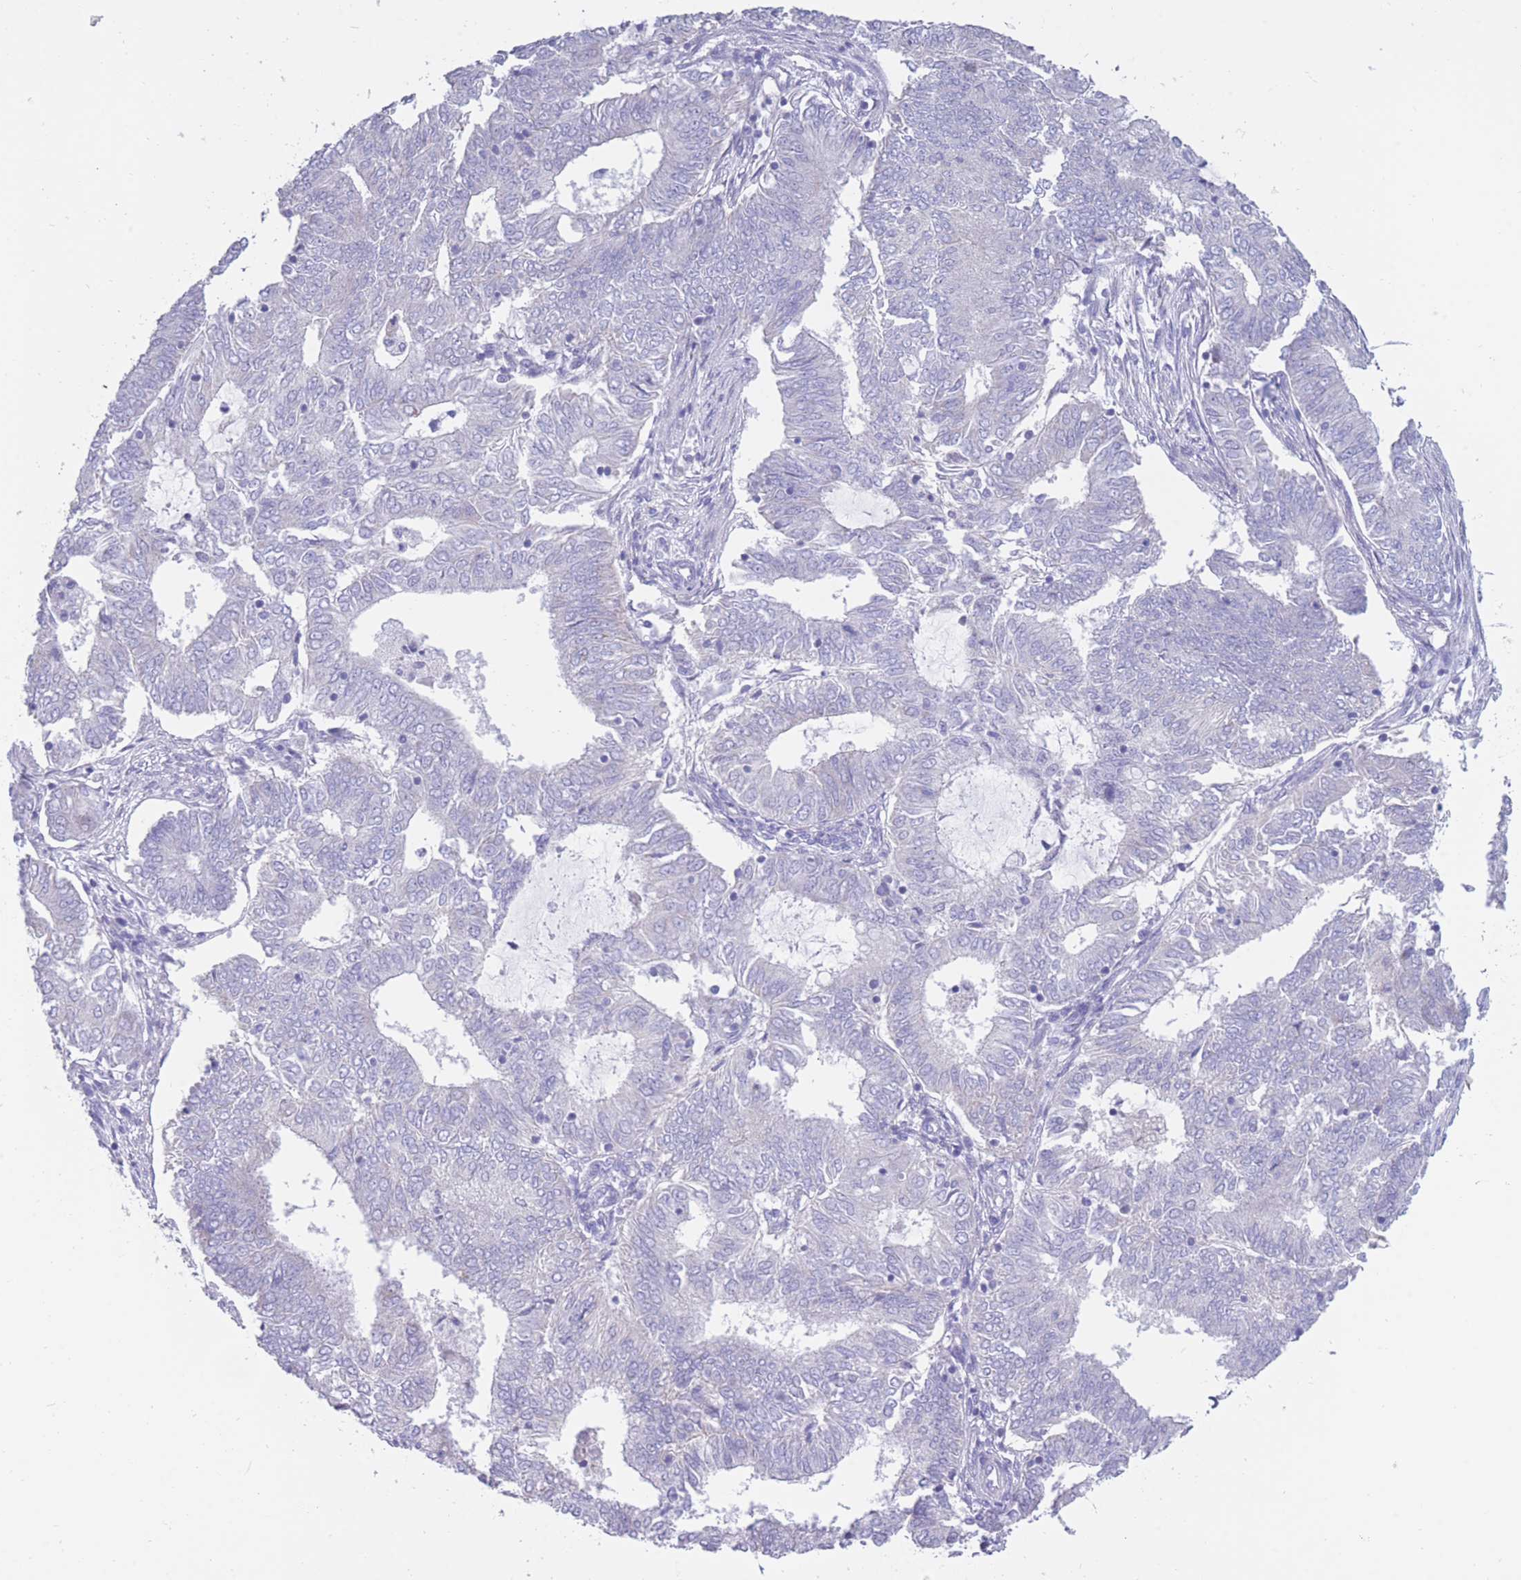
{"staining": {"intensity": "negative", "quantity": "none", "location": "none"}, "tissue": "endometrial cancer", "cell_type": "Tumor cells", "image_type": "cancer", "snomed": [{"axis": "morphology", "description": "Adenocarcinoma, NOS"}, {"axis": "topography", "description": "Endometrium"}], "caption": "This is an immunohistochemistry (IHC) image of human endometrial cancer. There is no expression in tumor cells.", "gene": "INTS2", "patient": {"sex": "female", "age": 62}}